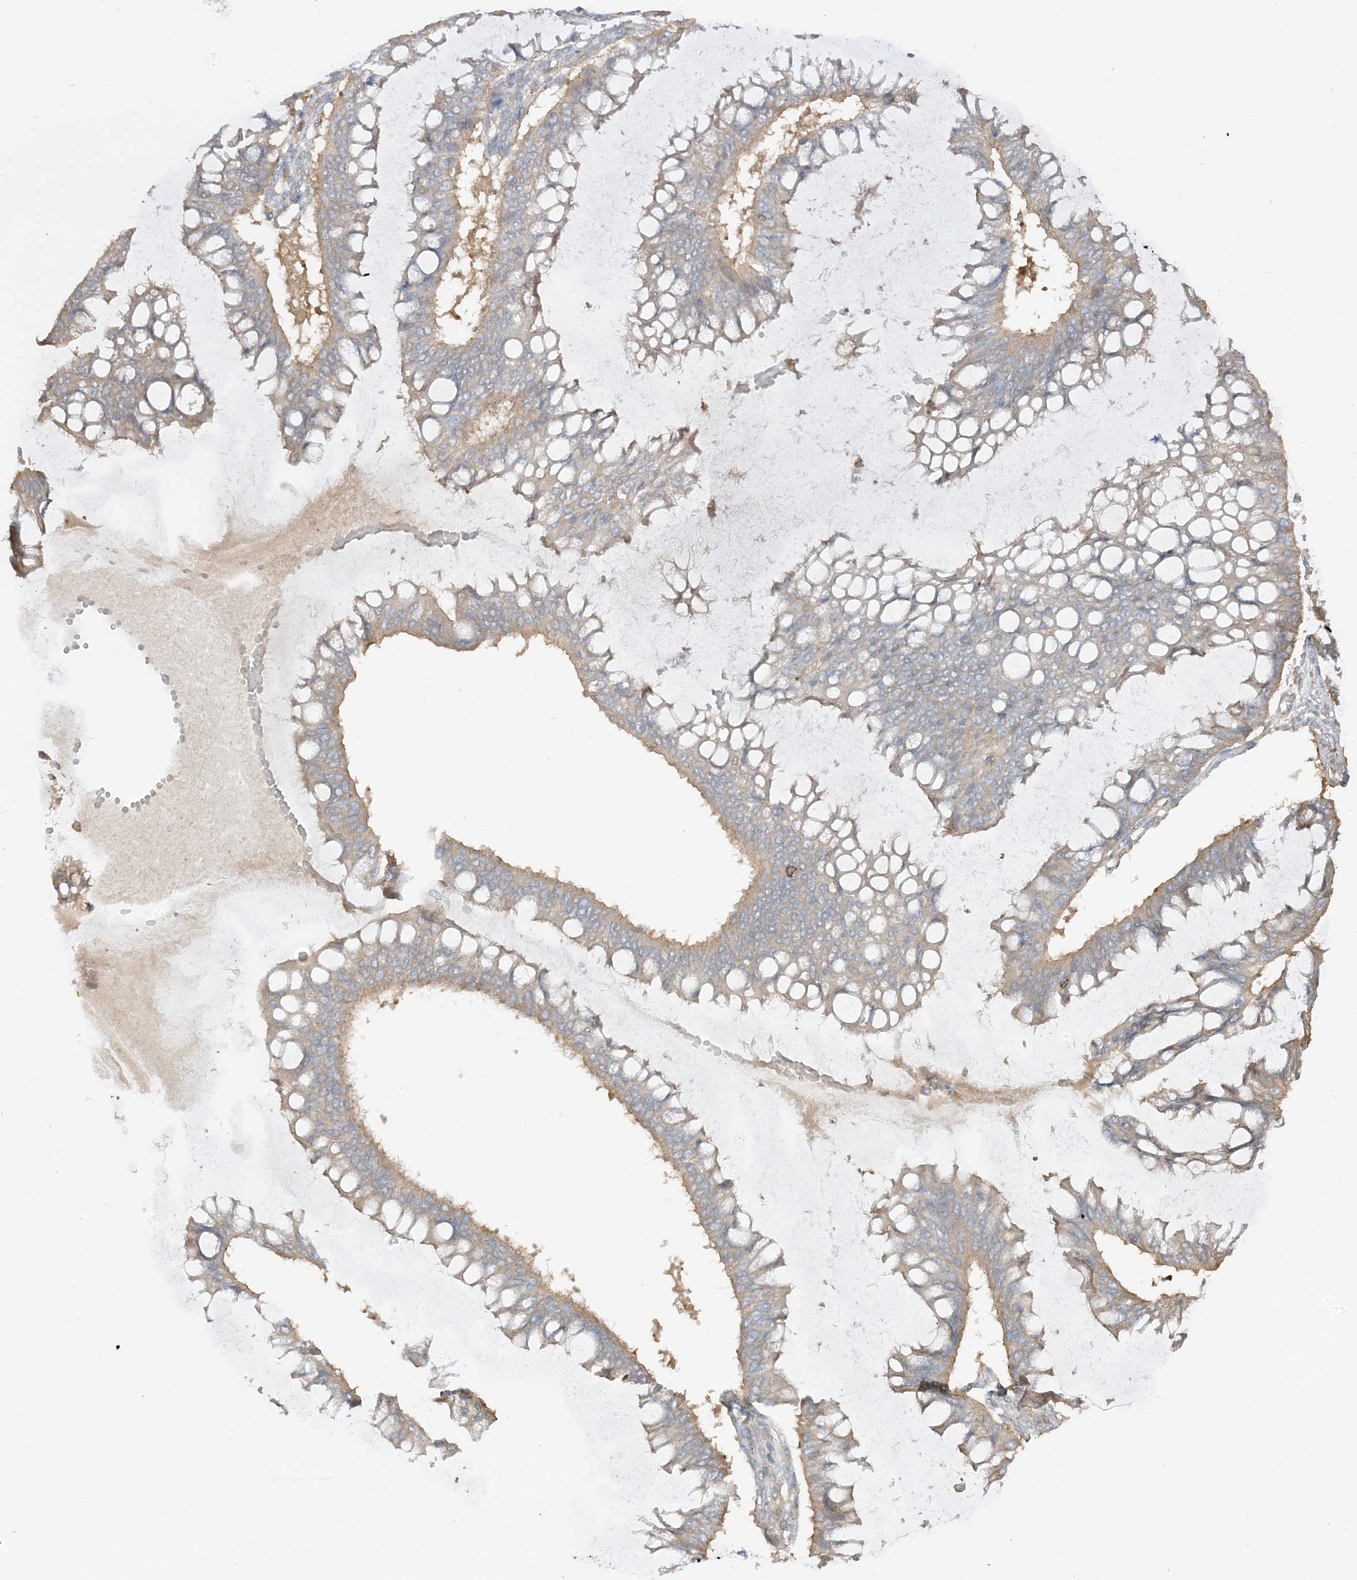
{"staining": {"intensity": "moderate", "quantity": "25%-75%", "location": "cytoplasmic/membranous"}, "tissue": "ovarian cancer", "cell_type": "Tumor cells", "image_type": "cancer", "snomed": [{"axis": "morphology", "description": "Cystadenocarcinoma, mucinous, NOS"}, {"axis": "topography", "description": "Ovary"}], "caption": "Mucinous cystadenocarcinoma (ovarian) stained for a protein (brown) displays moderate cytoplasmic/membranous positive expression in about 25%-75% of tumor cells.", "gene": "CAPZB", "patient": {"sex": "female", "age": 73}}